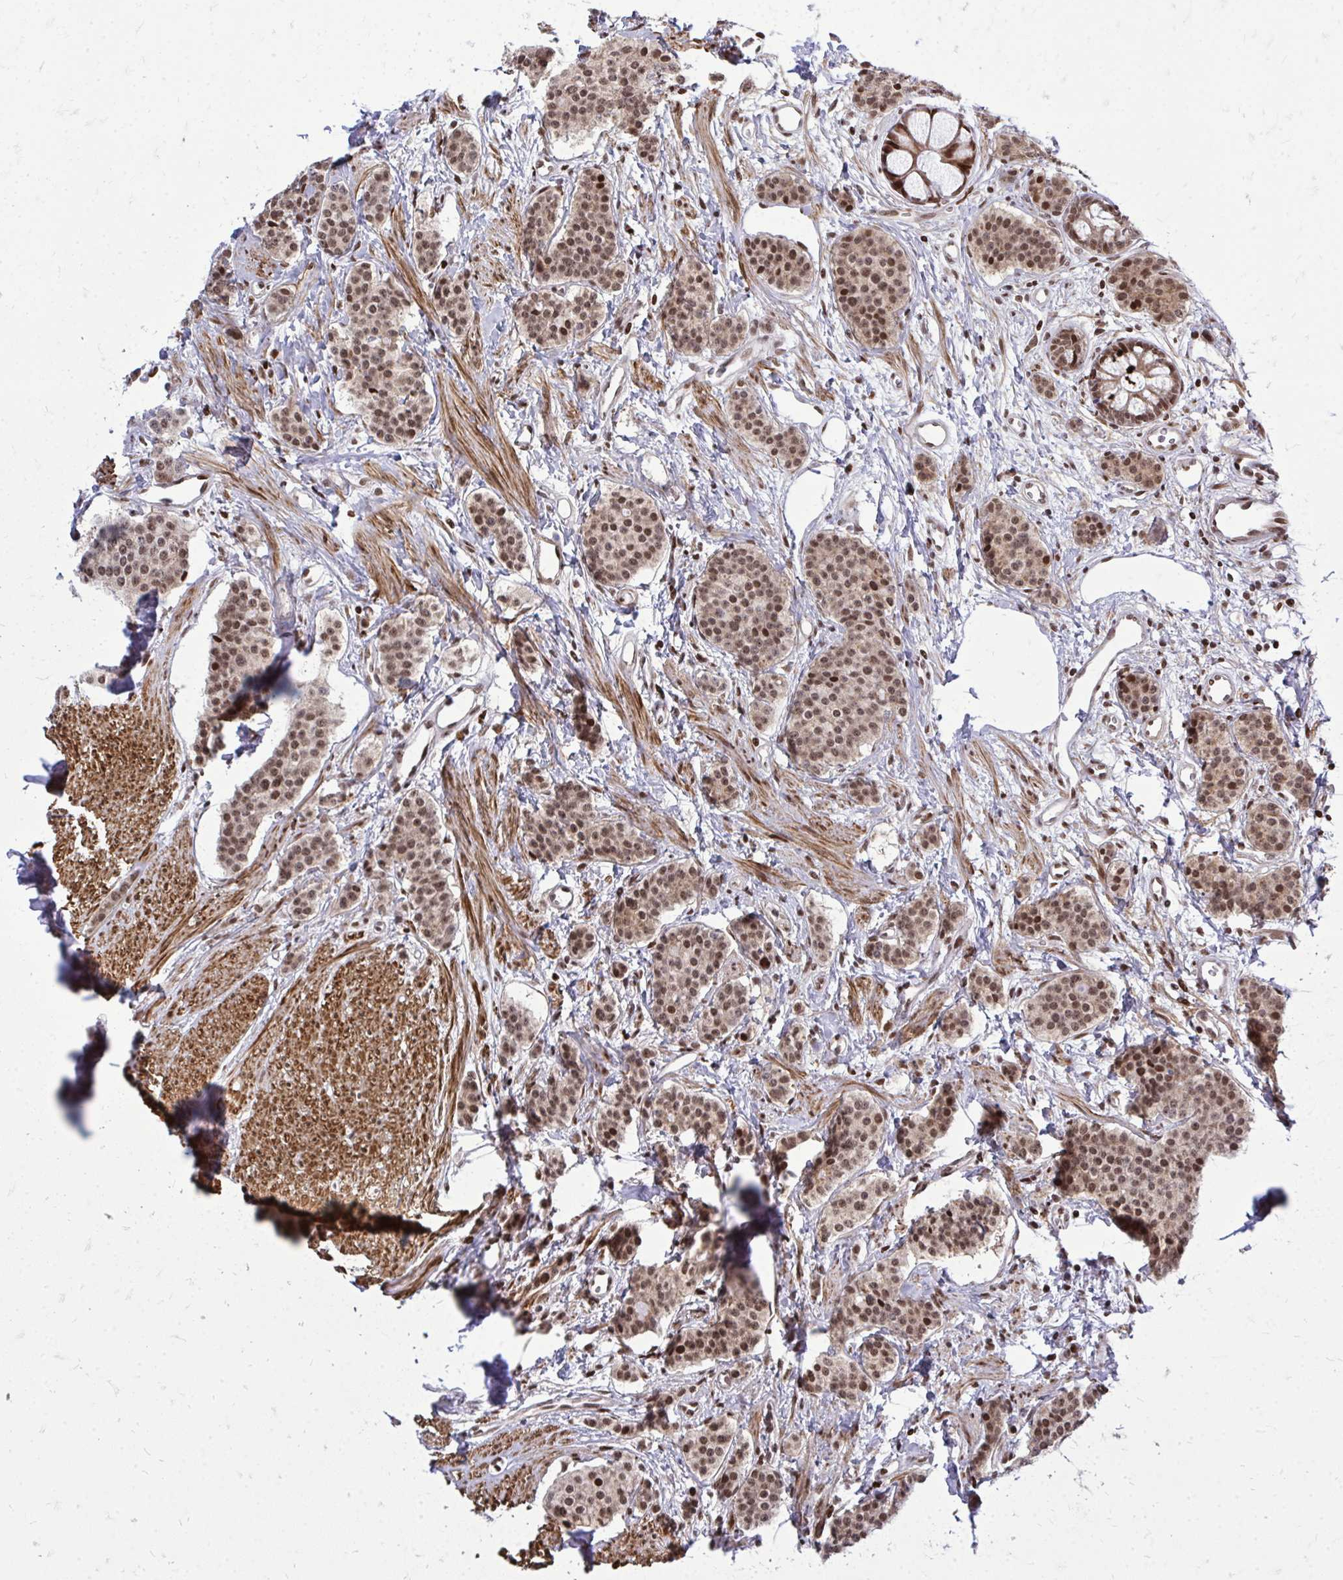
{"staining": {"intensity": "moderate", "quantity": ">75%", "location": "nuclear"}, "tissue": "carcinoid", "cell_type": "Tumor cells", "image_type": "cancer", "snomed": [{"axis": "morphology", "description": "Carcinoid, malignant, NOS"}, {"axis": "topography", "description": "Small intestine"}], "caption": "Immunohistochemical staining of human carcinoid exhibits moderate nuclear protein expression in about >75% of tumor cells. Immunohistochemistry (ihc) stains the protein of interest in brown and the nuclei are stained blue.", "gene": "TBL1Y", "patient": {"sex": "female", "age": 64}}